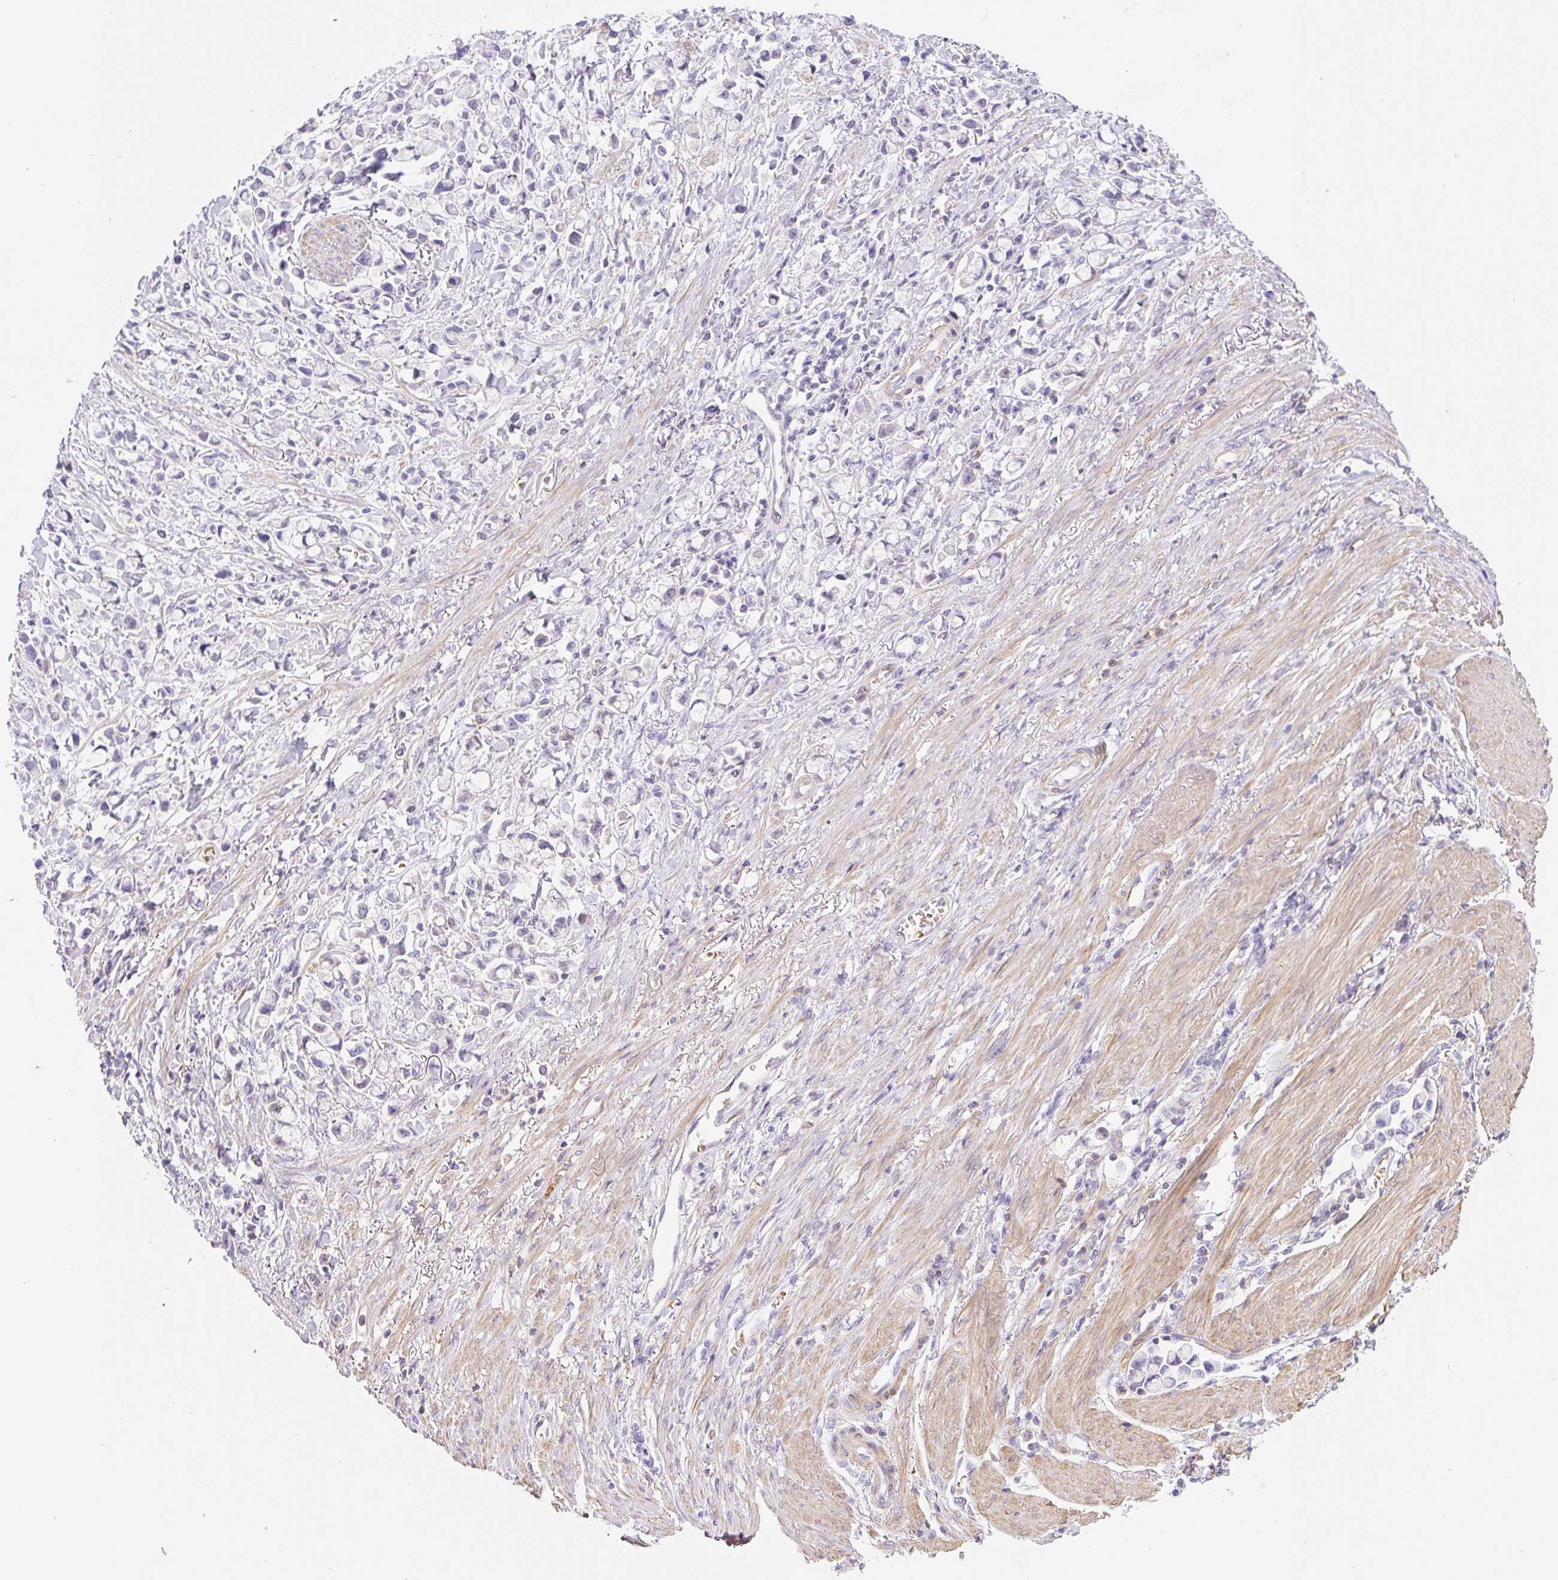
{"staining": {"intensity": "negative", "quantity": "none", "location": "none"}, "tissue": "stomach cancer", "cell_type": "Tumor cells", "image_type": "cancer", "snomed": [{"axis": "morphology", "description": "Adenocarcinoma, NOS"}, {"axis": "topography", "description": "Stomach"}], "caption": "Adenocarcinoma (stomach) stained for a protein using IHC exhibits no positivity tumor cells.", "gene": "TDRD15", "patient": {"sex": "female", "age": 81}}